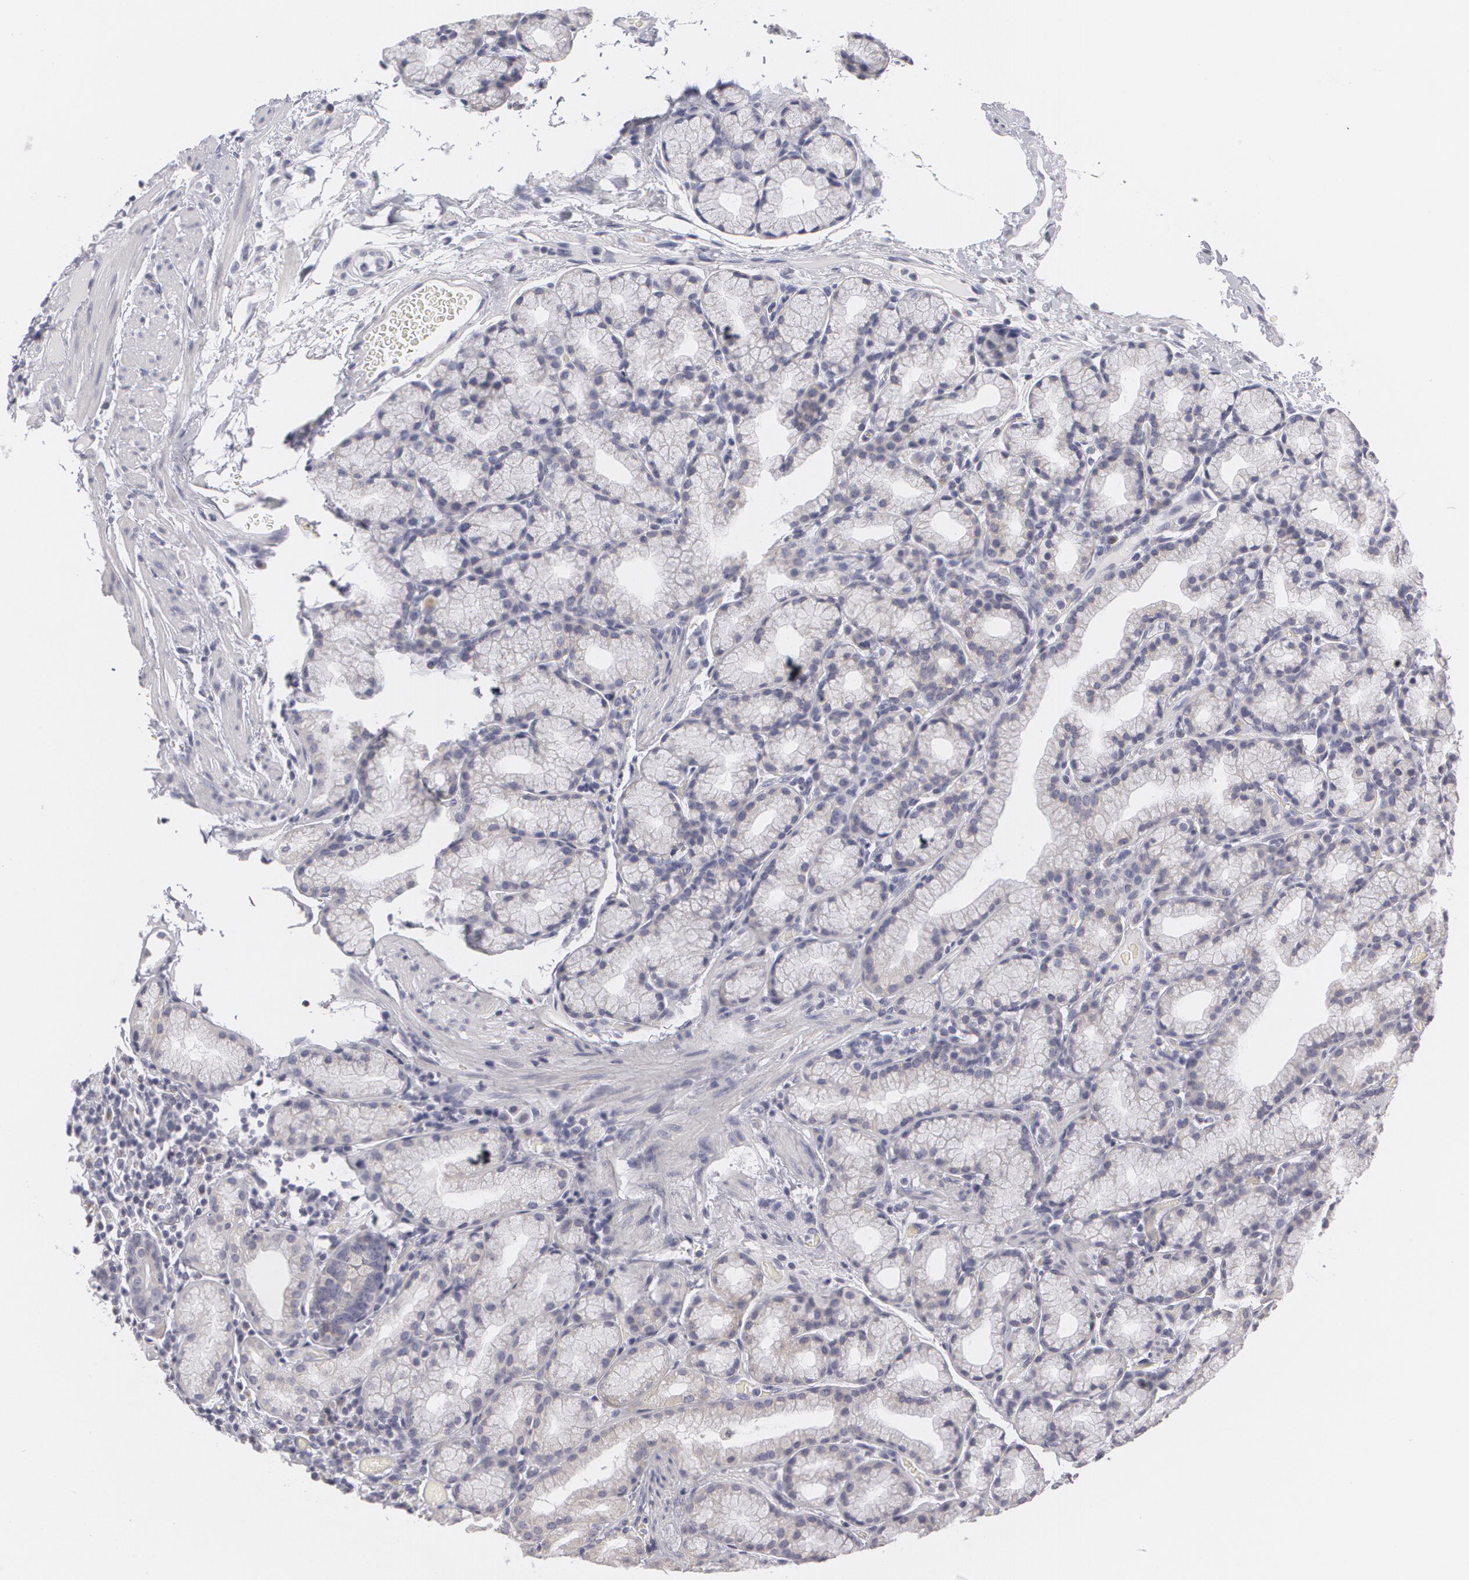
{"staining": {"intensity": "negative", "quantity": "none", "location": "none"}, "tissue": "duodenum", "cell_type": "Glandular cells", "image_type": "normal", "snomed": [{"axis": "morphology", "description": "Normal tissue, NOS"}, {"axis": "topography", "description": "Duodenum"}], "caption": "Image shows no significant protein expression in glandular cells of benign duodenum.", "gene": "MBNL3", "patient": {"sex": "female", "age": 48}}